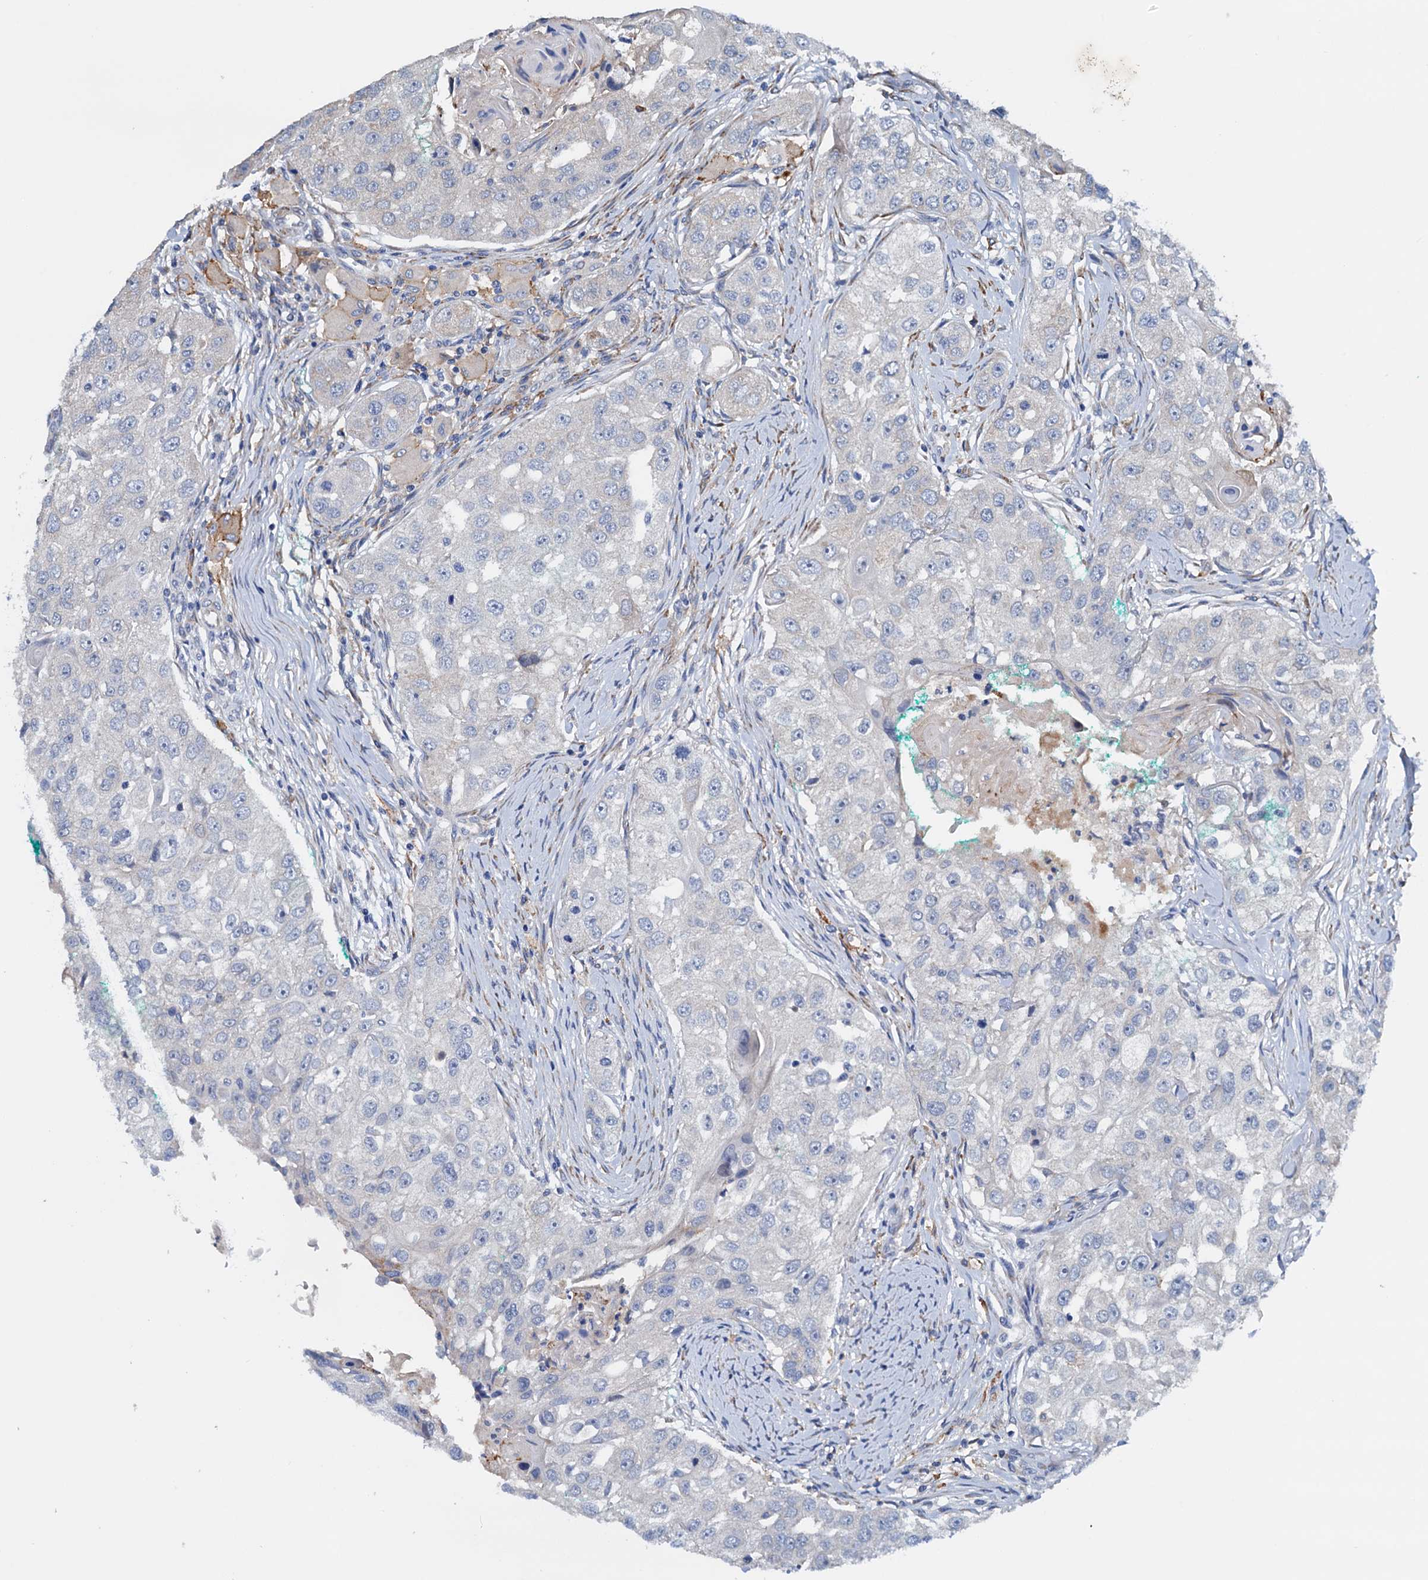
{"staining": {"intensity": "negative", "quantity": "none", "location": "none"}, "tissue": "head and neck cancer", "cell_type": "Tumor cells", "image_type": "cancer", "snomed": [{"axis": "morphology", "description": "Normal tissue, NOS"}, {"axis": "morphology", "description": "Squamous cell carcinoma, NOS"}, {"axis": "topography", "description": "Skeletal muscle"}, {"axis": "topography", "description": "Head-Neck"}], "caption": "This is an IHC histopathology image of human squamous cell carcinoma (head and neck). There is no expression in tumor cells.", "gene": "RASSF9", "patient": {"sex": "male", "age": 51}}